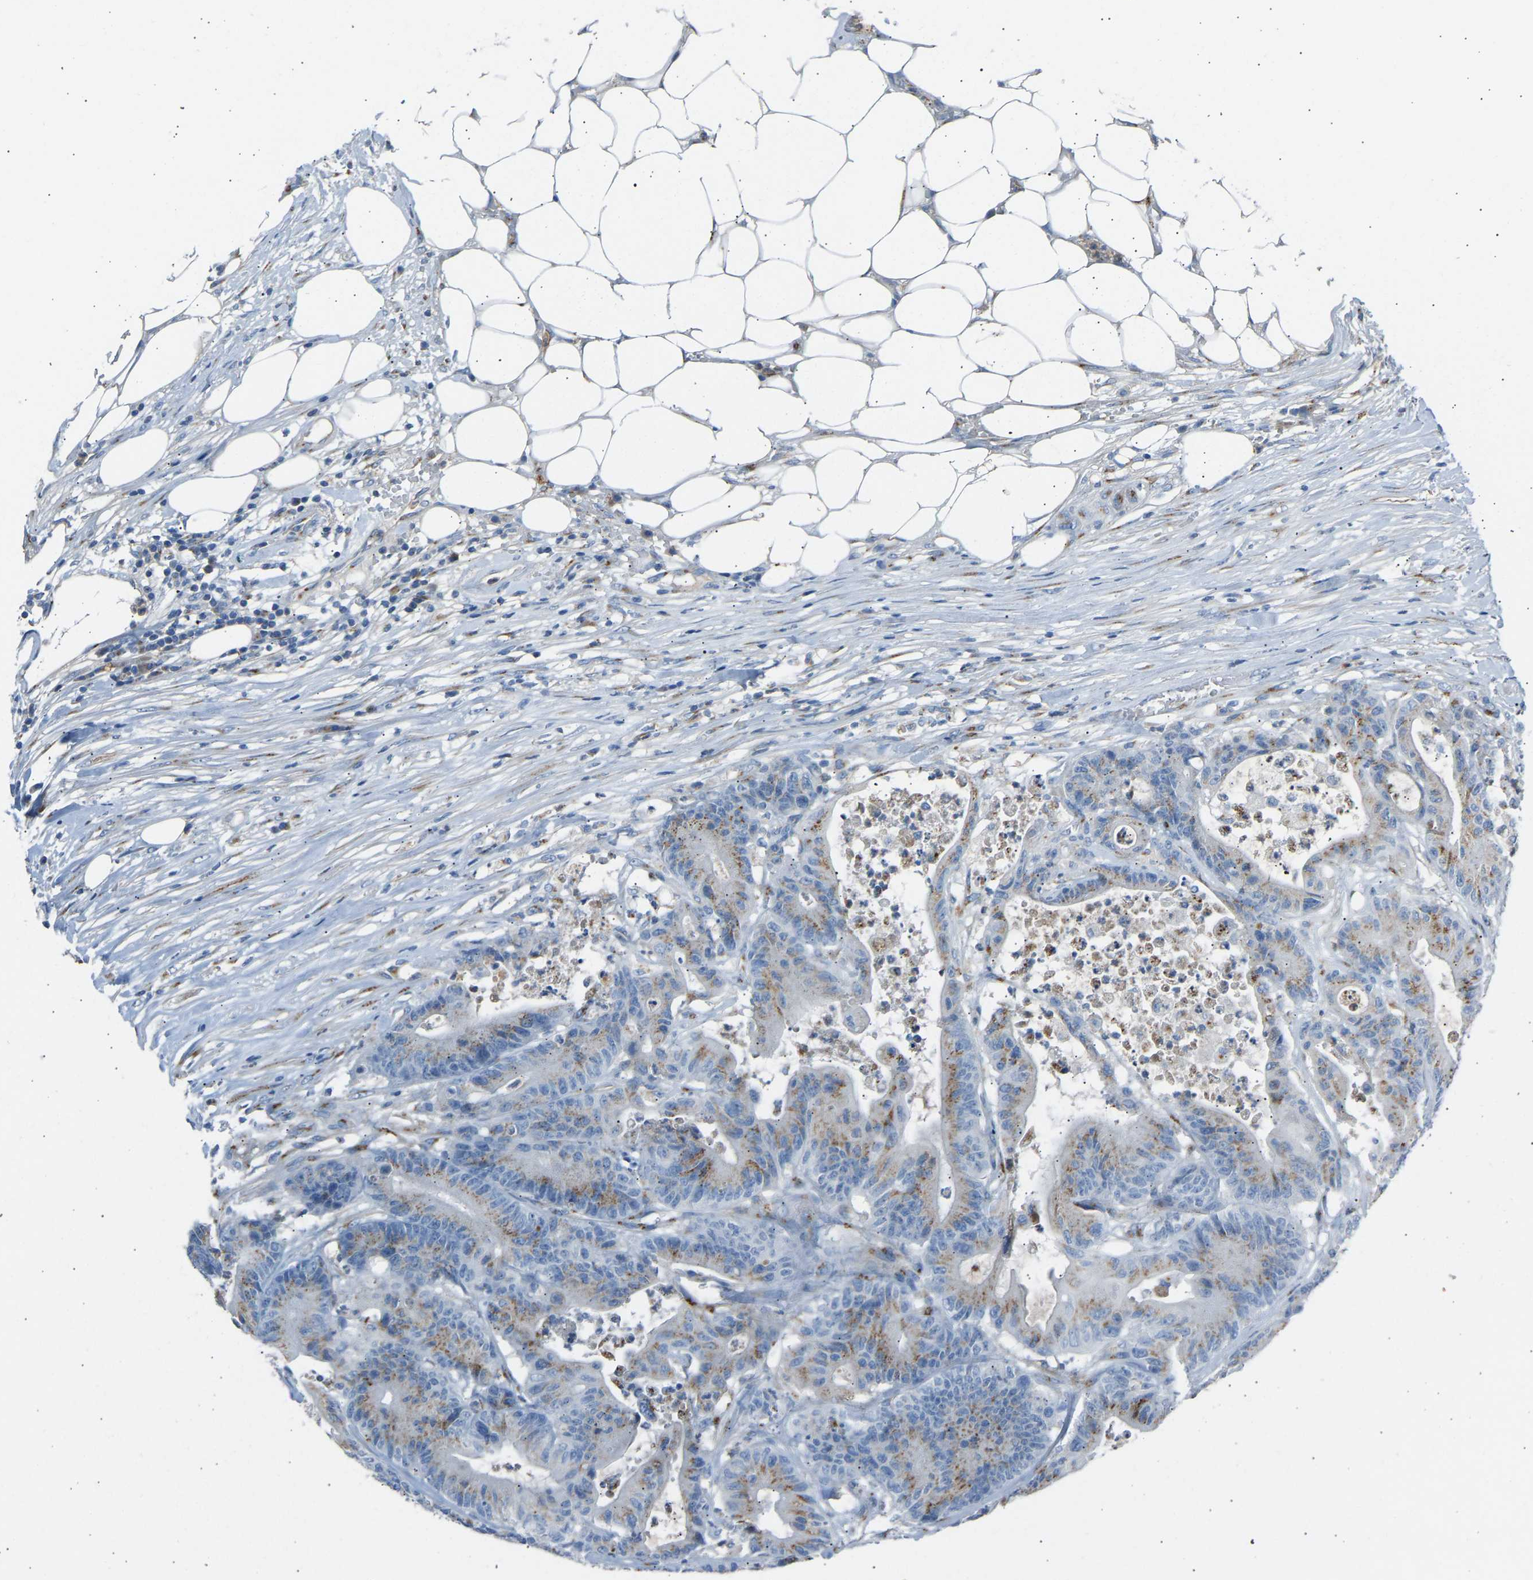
{"staining": {"intensity": "weak", "quantity": ">75%", "location": "cytoplasmic/membranous"}, "tissue": "colorectal cancer", "cell_type": "Tumor cells", "image_type": "cancer", "snomed": [{"axis": "morphology", "description": "Adenocarcinoma, NOS"}, {"axis": "topography", "description": "Colon"}], "caption": "Immunohistochemical staining of human adenocarcinoma (colorectal) exhibits weak cytoplasmic/membranous protein staining in approximately >75% of tumor cells. The staining was performed using DAB (3,3'-diaminobenzidine), with brown indicating positive protein expression. Nuclei are stained blue with hematoxylin.", "gene": "CYREN", "patient": {"sex": "female", "age": 84}}